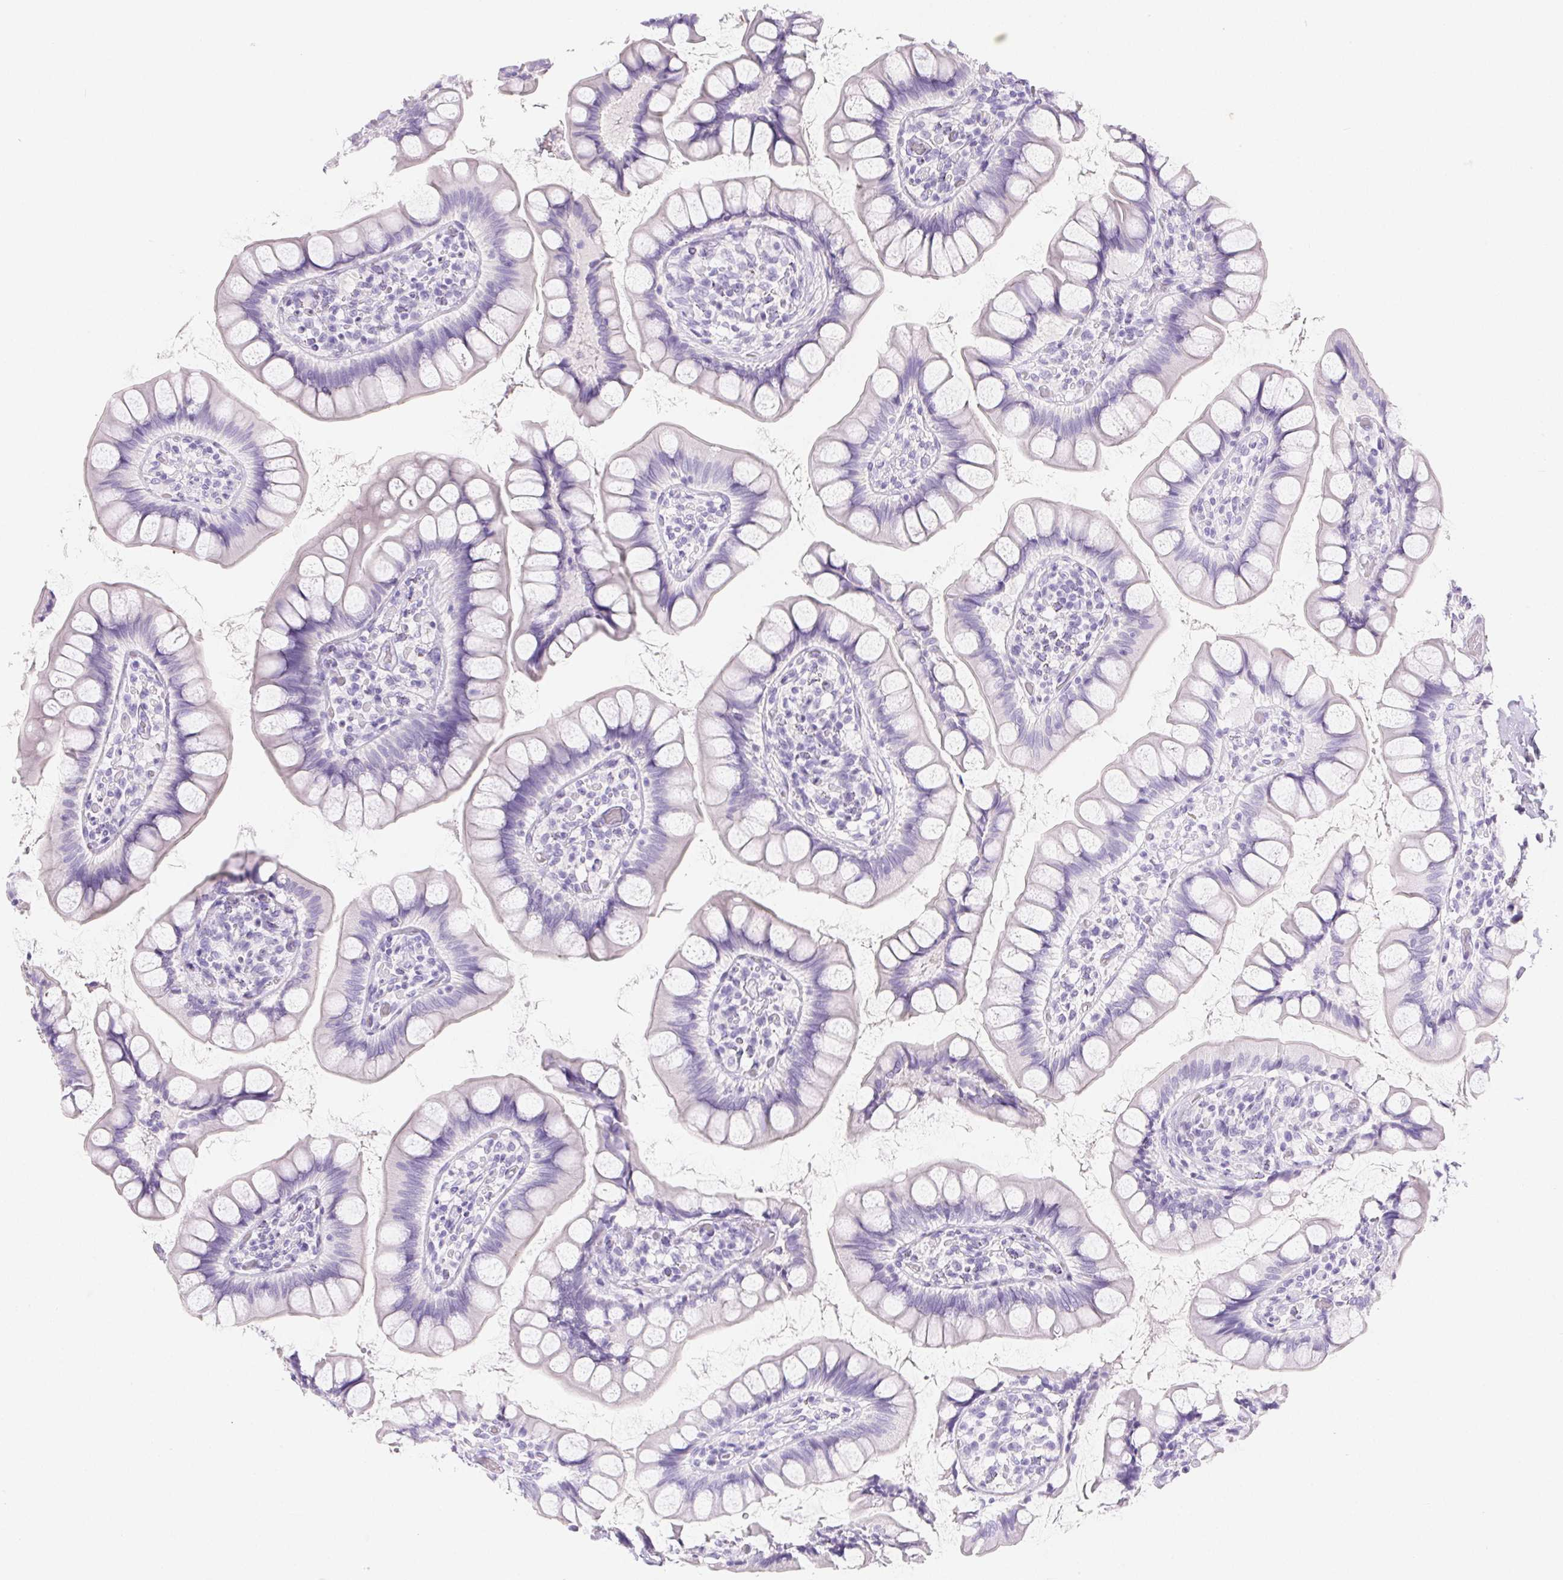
{"staining": {"intensity": "negative", "quantity": "none", "location": "none"}, "tissue": "small intestine", "cell_type": "Glandular cells", "image_type": "normal", "snomed": [{"axis": "morphology", "description": "Normal tissue, NOS"}, {"axis": "topography", "description": "Small intestine"}], "caption": "Immunohistochemical staining of benign small intestine exhibits no significant expression in glandular cells. The staining is performed using DAB brown chromogen with nuclei counter-stained in using hematoxylin.", "gene": "PNLIP", "patient": {"sex": "male", "age": 70}}